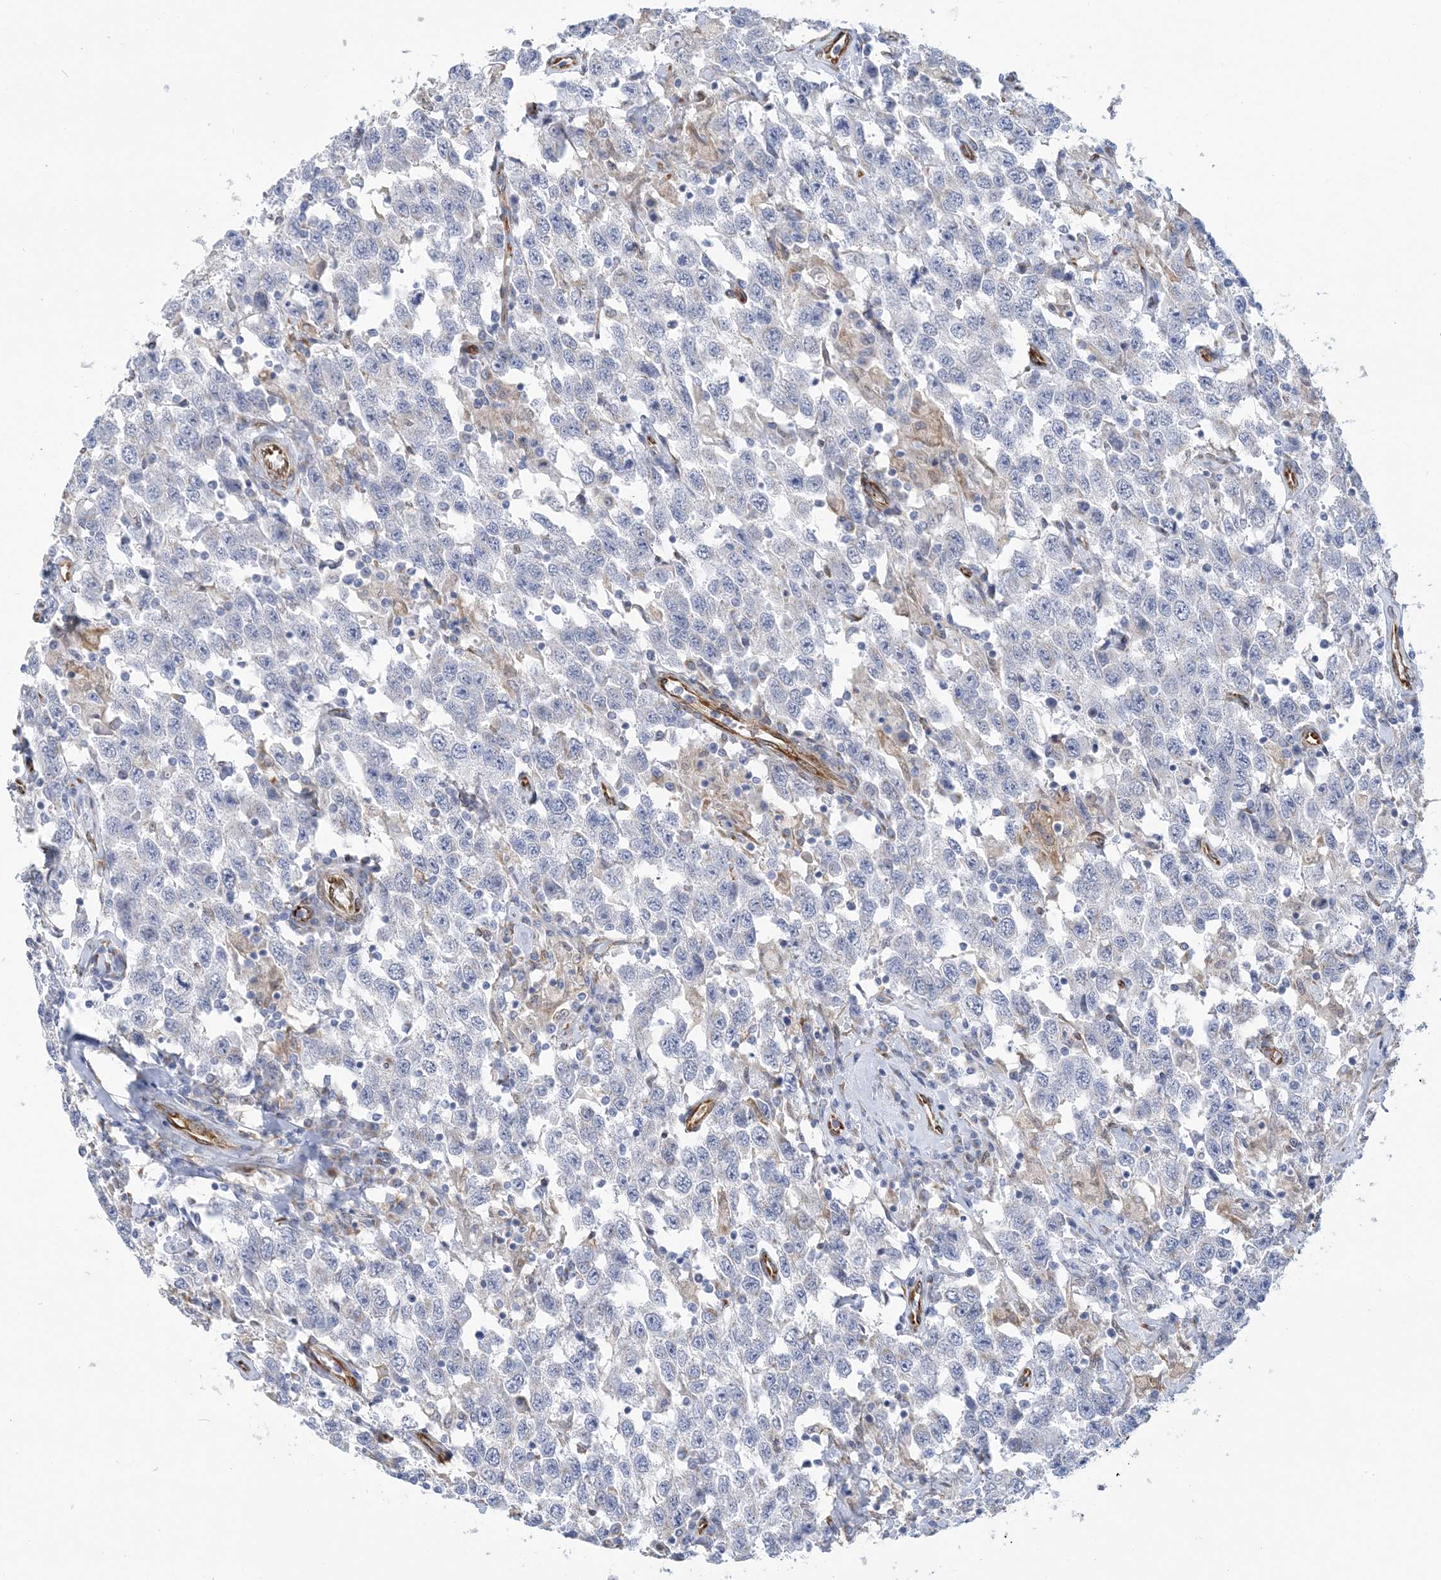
{"staining": {"intensity": "negative", "quantity": "none", "location": "none"}, "tissue": "testis cancer", "cell_type": "Tumor cells", "image_type": "cancer", "snomed": [{"axis": "morphology", "description": "Seminoma, NOS"}, {"axis": "topography", "description": "Testis"}], "caption": "This photomicrograph is of testis cancer (seminoma) stained with immunohistochemistry (IHC) to label a protein in brown with the nuclei are counter-stained blue. There is no staining in tumor cells. The staining was performed using DAB (3,3'-diaminobenzidine) to visualize the protein expression in brown, while the nuclei were stained in blue with hematoxylin (Magnification: 20x).", "gene": "PLEKHG4B", "patient": {"sex": "male", "age": 41}}